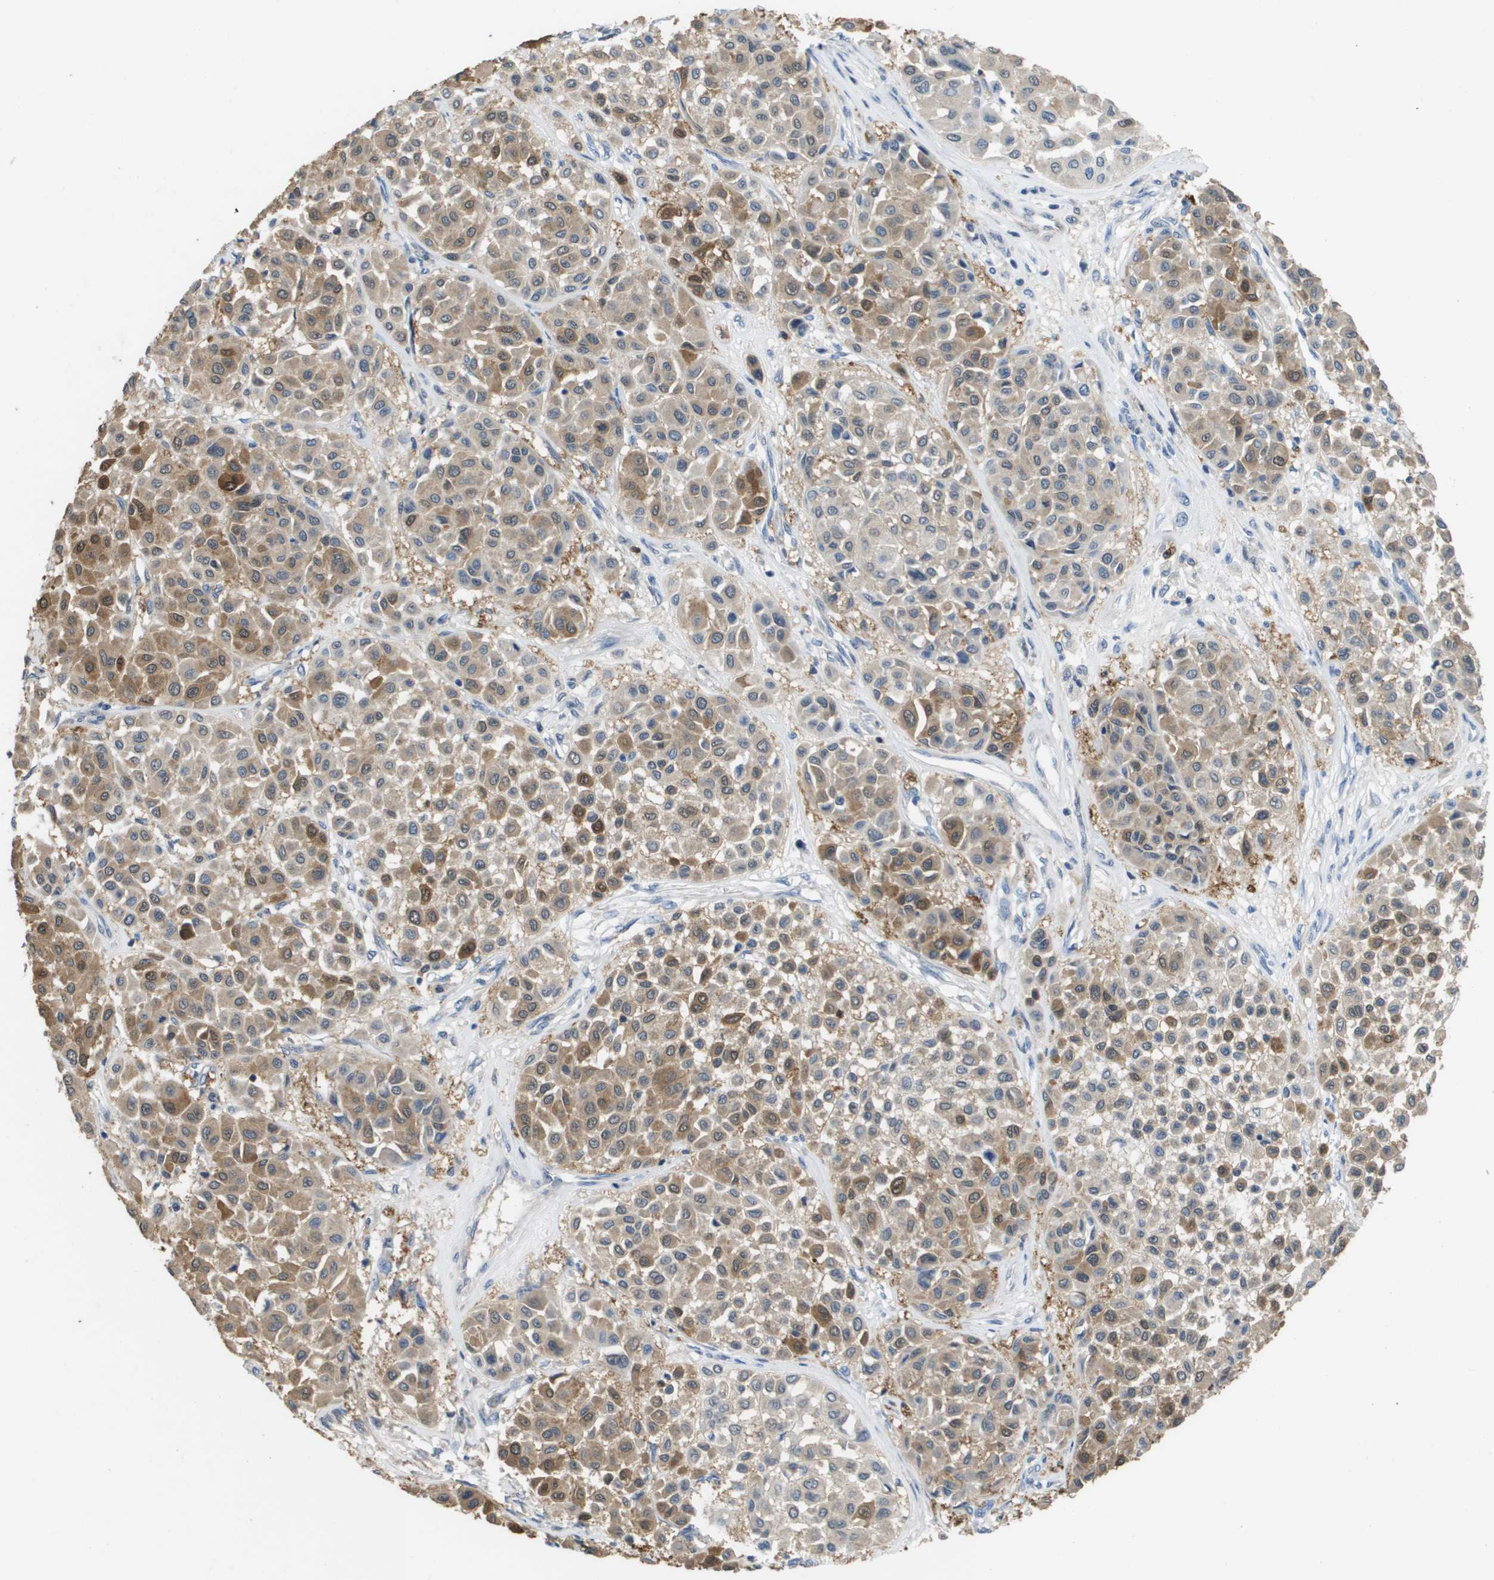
{"staining": {"intensity": "moderate", "quantity": ">75%", "location": "cytoplasmic/membranous"}, "tissue": "melanoma", "cell_type": "Tumor cells", "image_type": "cancer", "snomed": [{"axis": "morphology", "description": "Malignant melanoma, Metastatic site"}, {"axis": "topography", "description": "Soft tissue"}], "caption": "Protein expression analysis of melanoma exhibits moderate cytoplasmic/membranous staining in about >75% of tumor cells.", "gene": "FABP5", "patient": {"sex": "male", "age": 41}}